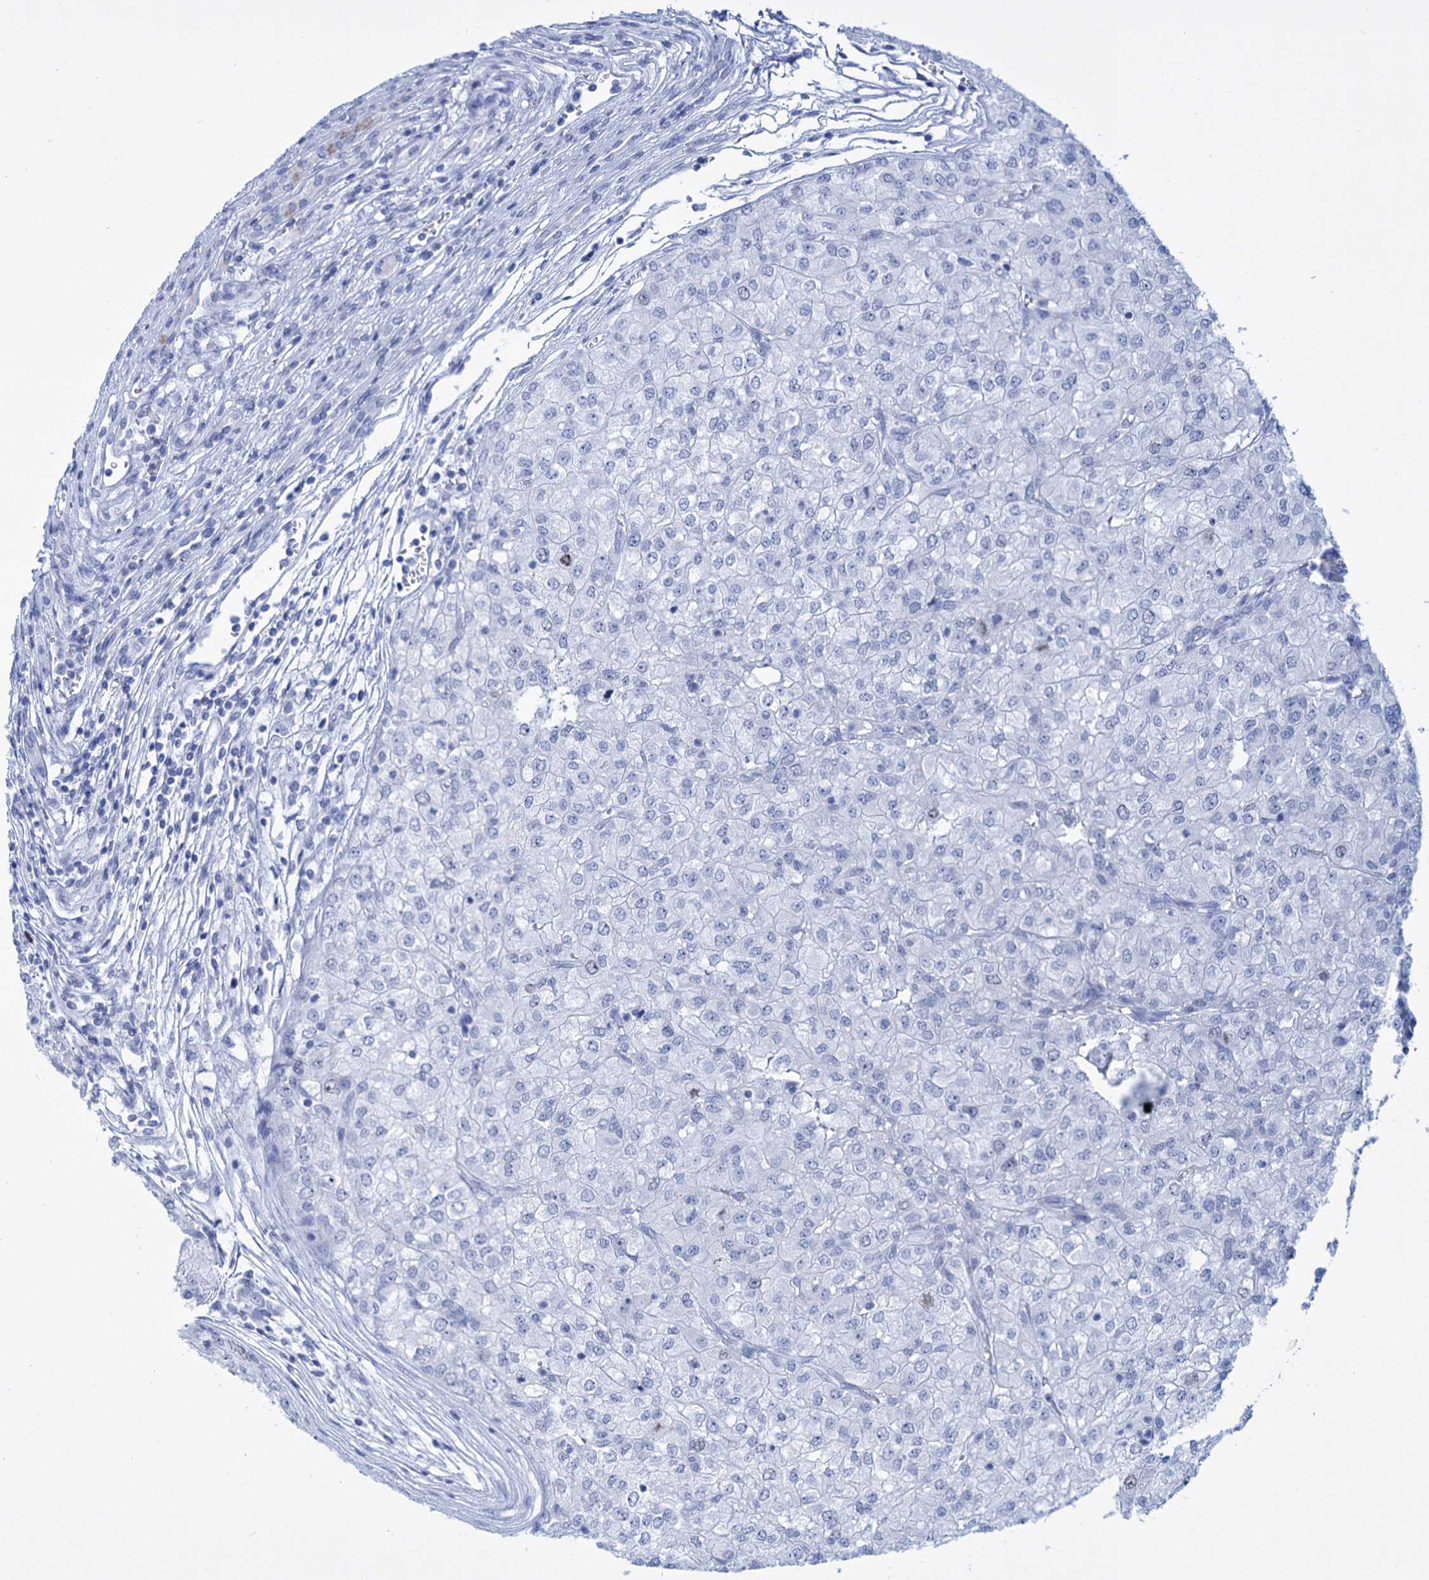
{"staining": {"intensity": "negative", "quantity": "none", "location": "none"}, "tissue": "renal cancer", "cell_type": "Tumor cells", "image_type": "cancer", "snomed": [{"axis": "morphology", "description": "Adenocarcinoma, NOS"}, {"axis": "topography", "description": "Kidney"}], "caption": "Protein analysis of renal cancer (adenocarcinoma) exhibits no significant staining in tumor cells. (DAB immunohistochemistry, high magnification).", "gene": "FBXW12", "patient": {"sex": "female", "age": 54}}